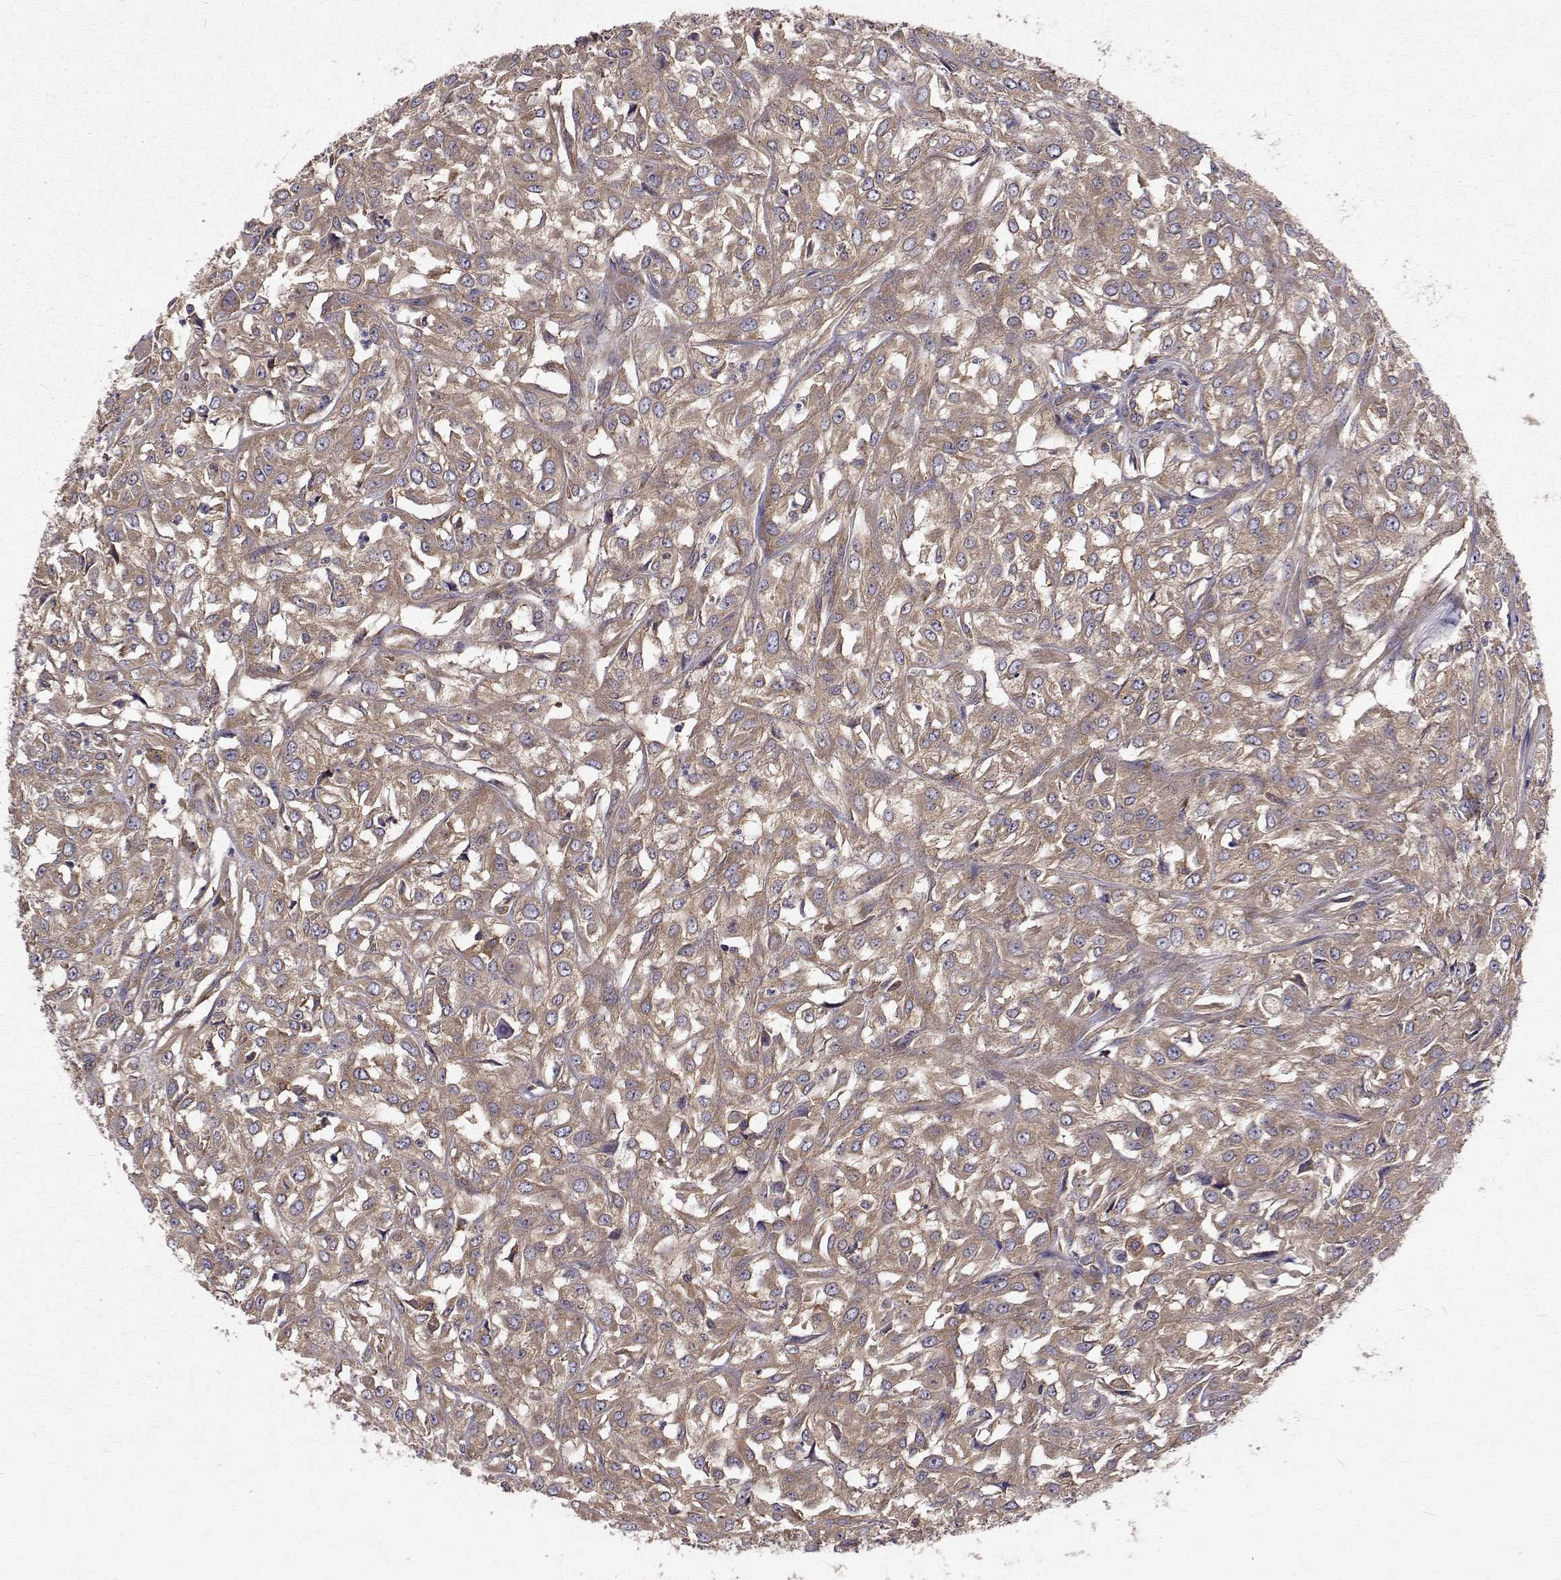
{"staining": {"intensity": "moderate", "quantity": ">75%", "location": "cytoplasmic/membranous"}, "tissue": "urothelial cancer", "cell_type": "Tumor cells", "image_type": "cancer", "snomed": [{"axis": "morphology", "description": "Urothelial carcinoma, High grade"}, {"axis": "topography", "description": "Urinary bladder"}], "caption": "High-grade urothelial carcinoma was stained to show a protein in brown. There is medium levels of moderate cytoplasmic/membranous staining in approximately >75% of tumor cells. (DAB (3,3'-diaminobenzidine) IHC with brightfield microscopy, high magnification).", "gene": "FARSB", "patient": {"sex": "male", "age": 67}}